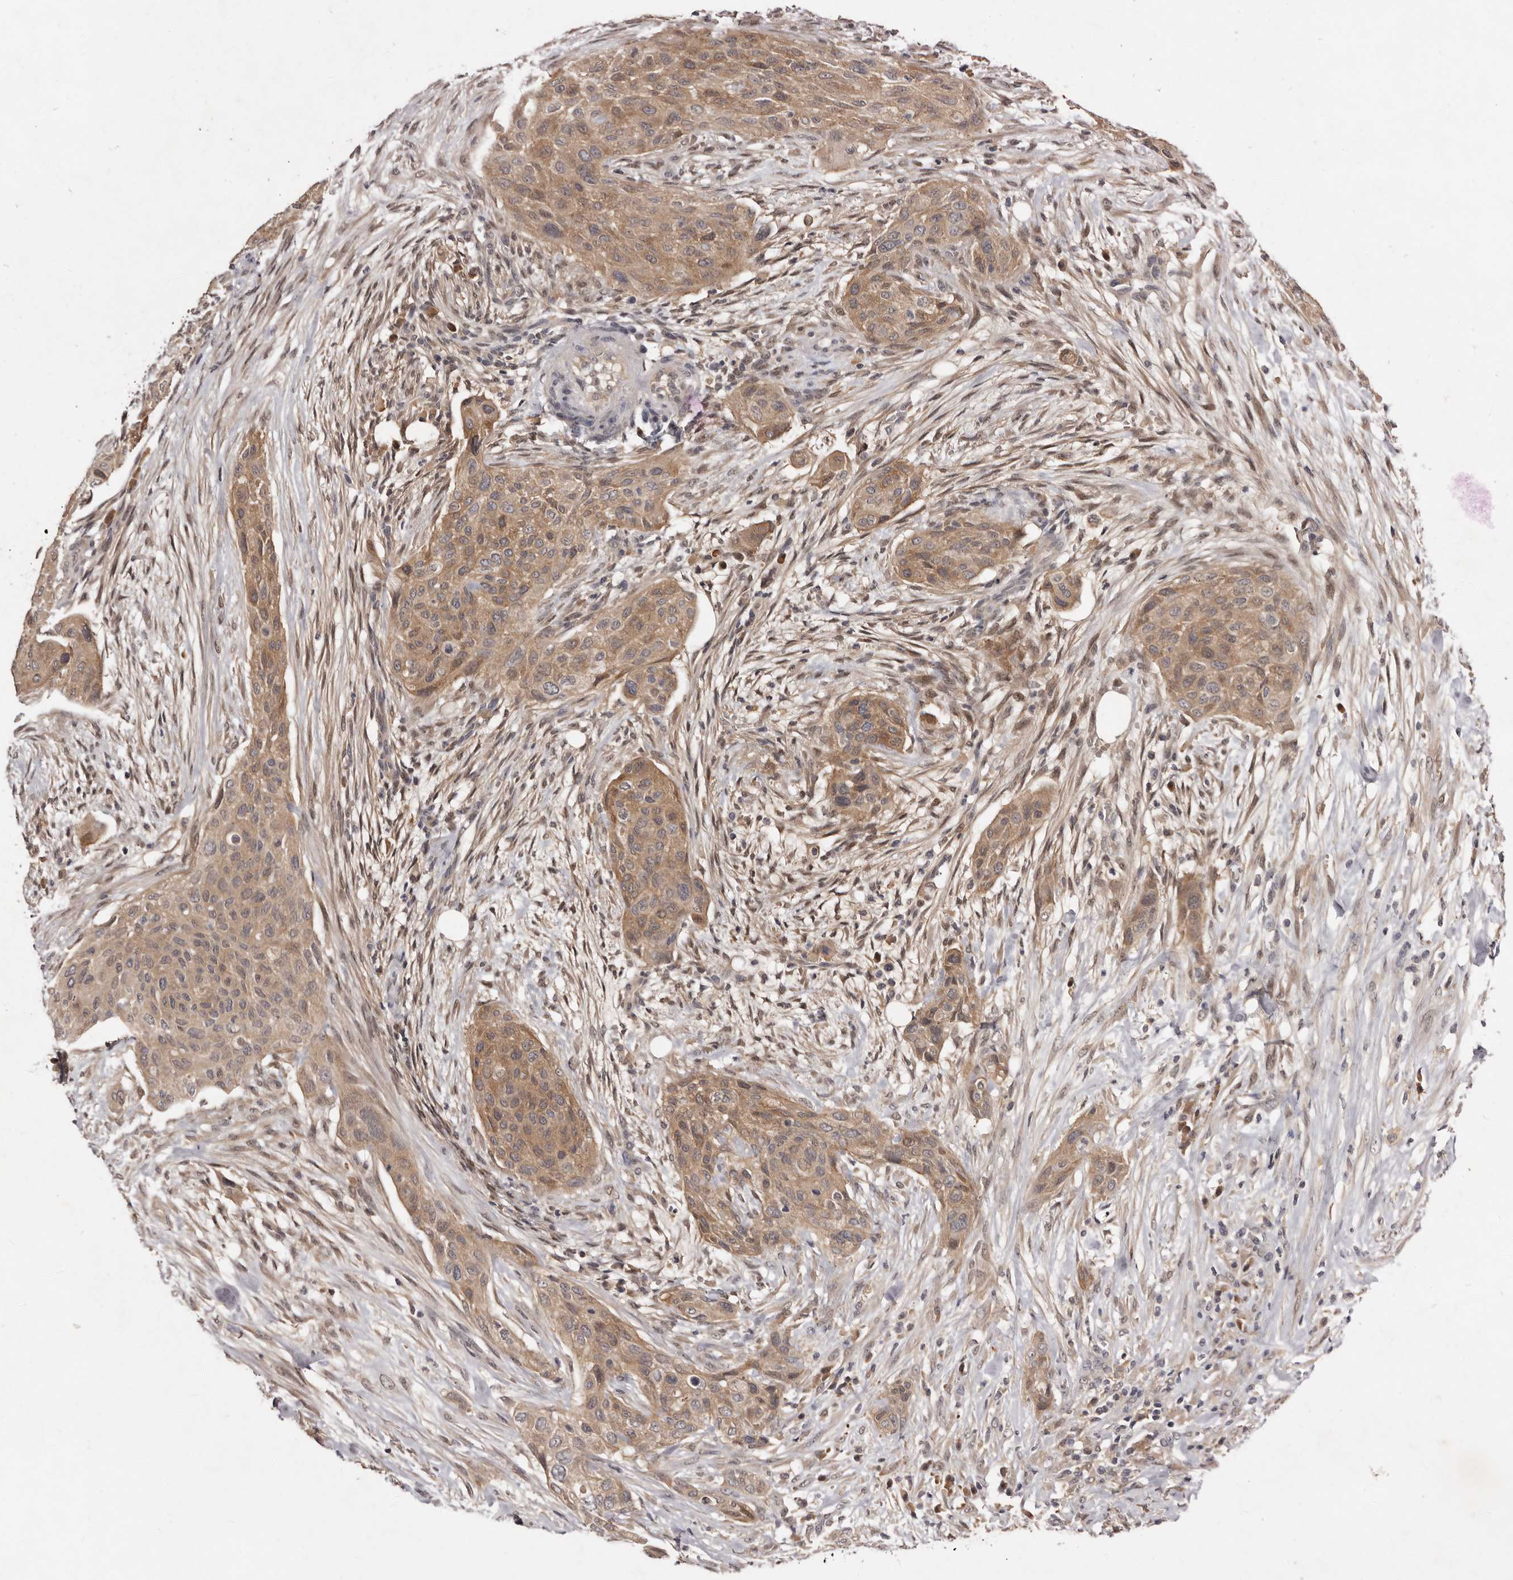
{"staining": {"intensity": "moderate", "quantity": ">75%", "location": "cytoplasmic/membranous"}, "tissue": "urothelial cancer", "cell_type": "Tumor cells", "image_type": "cancer", "snomed": [{"axis": "morphology", "description": "Urothelial carcinoma, High grade"}, {"axis": "topography", "description": "Urinary bladder"}], "caption": "Urothelial carcinoma (high-grade) stained for a protein shows moderate cytoplasmic/membranous positivity in tumor cells. (Brightfield microscopy of DAB IHC at high magnification).", "gene": "INAVA", "patient": {"sex": "male", "age": 35}}